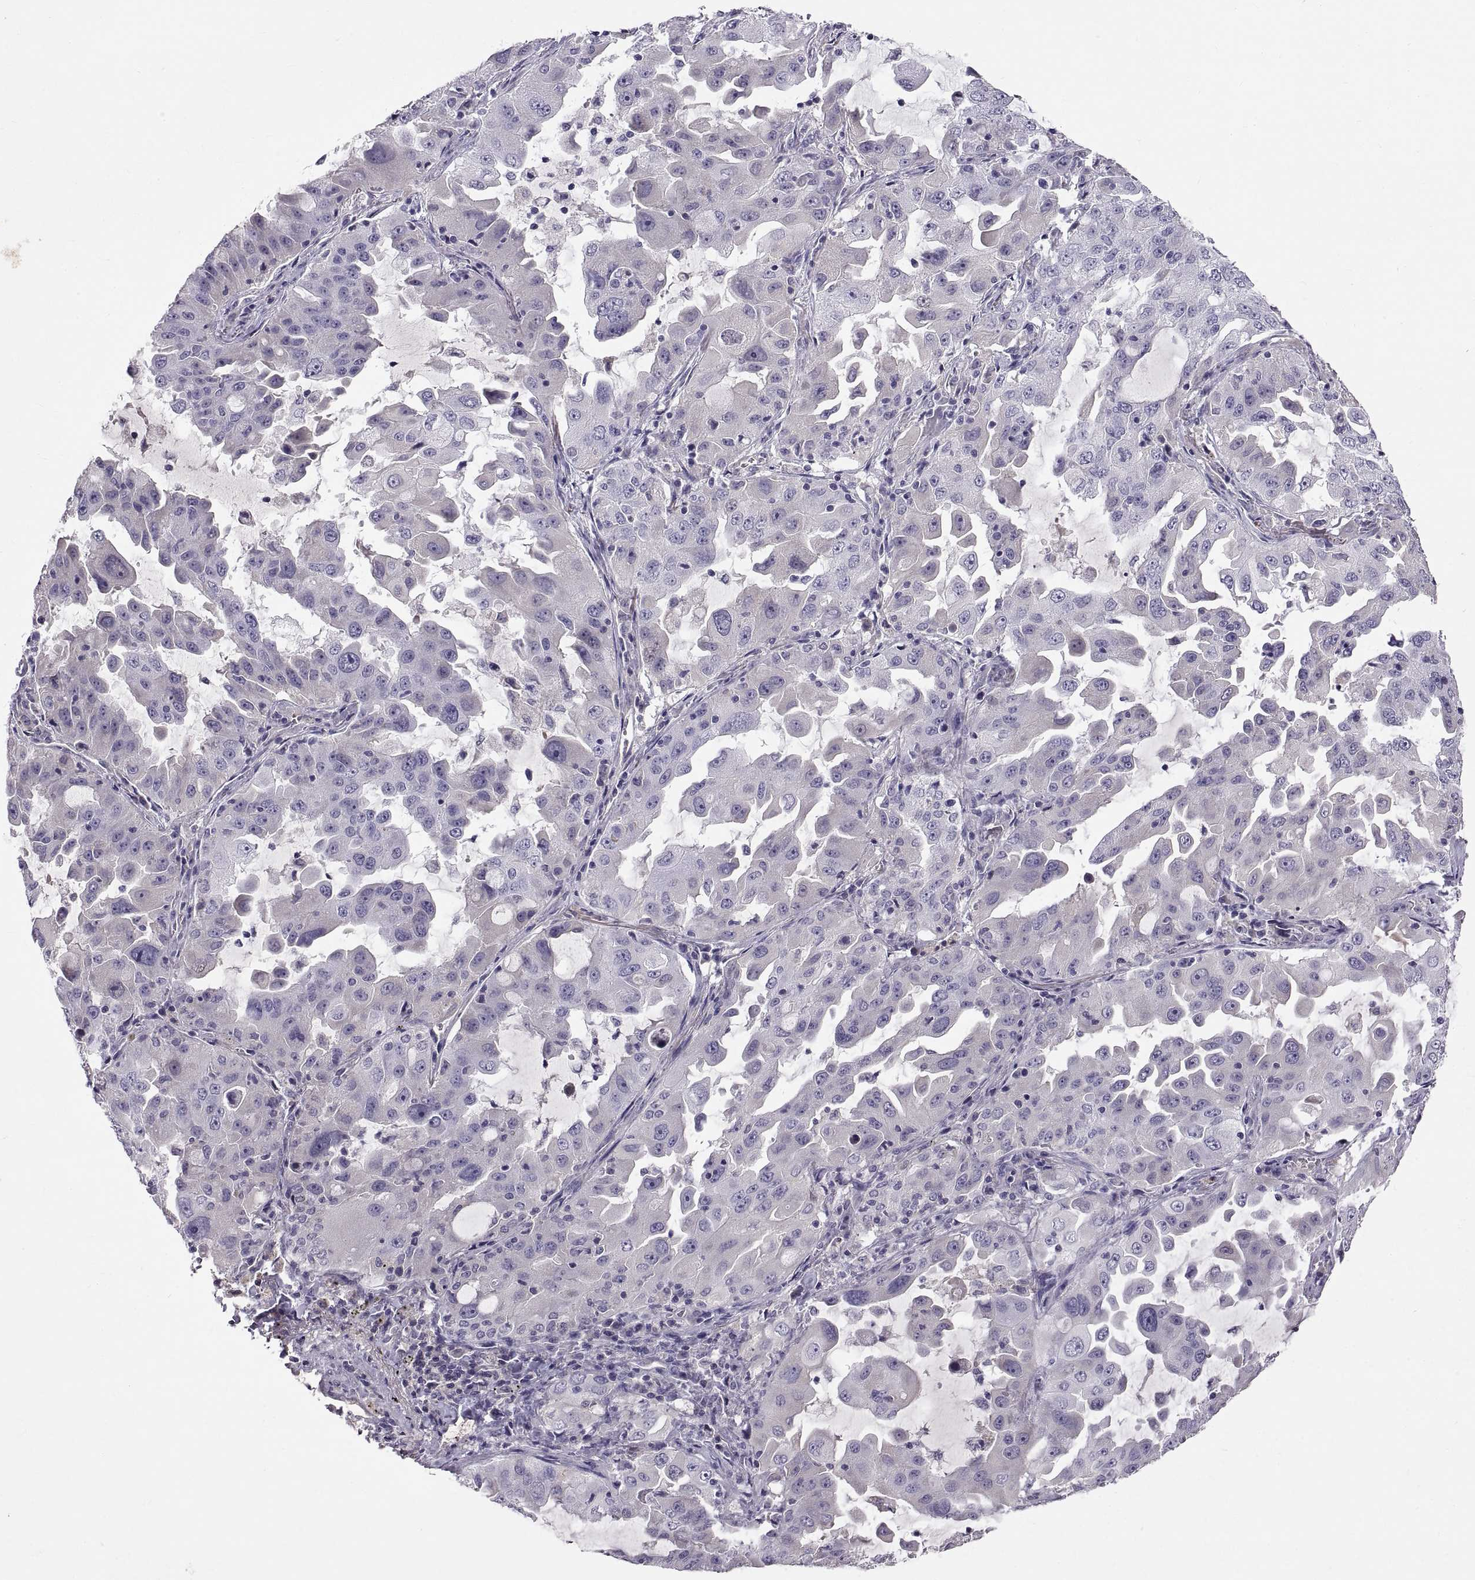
{"staining": {"intensity": "negative", "quantity": "none", "location": "none"}, "tissue": "lung cancer", "cell_type": "Tumor cells", "image_type": "cancer", "snomed": [{"axis": "morphology", "description": "Adenocarcinoma, NOS"}, {"axis": "topography", "description": "Lung"}], "caption": "Immunohistochemical staining of adenocarcinoma (lung) exhibits no significant expression in tumor cells. Brightfield microscopy of immunohistochemistry (IHC) stained with DAB (brown) and hematoxylin (blue), captured at high magnification.", "gene": "ADAM32", "patient": {"sex": "female", "age": 61}}